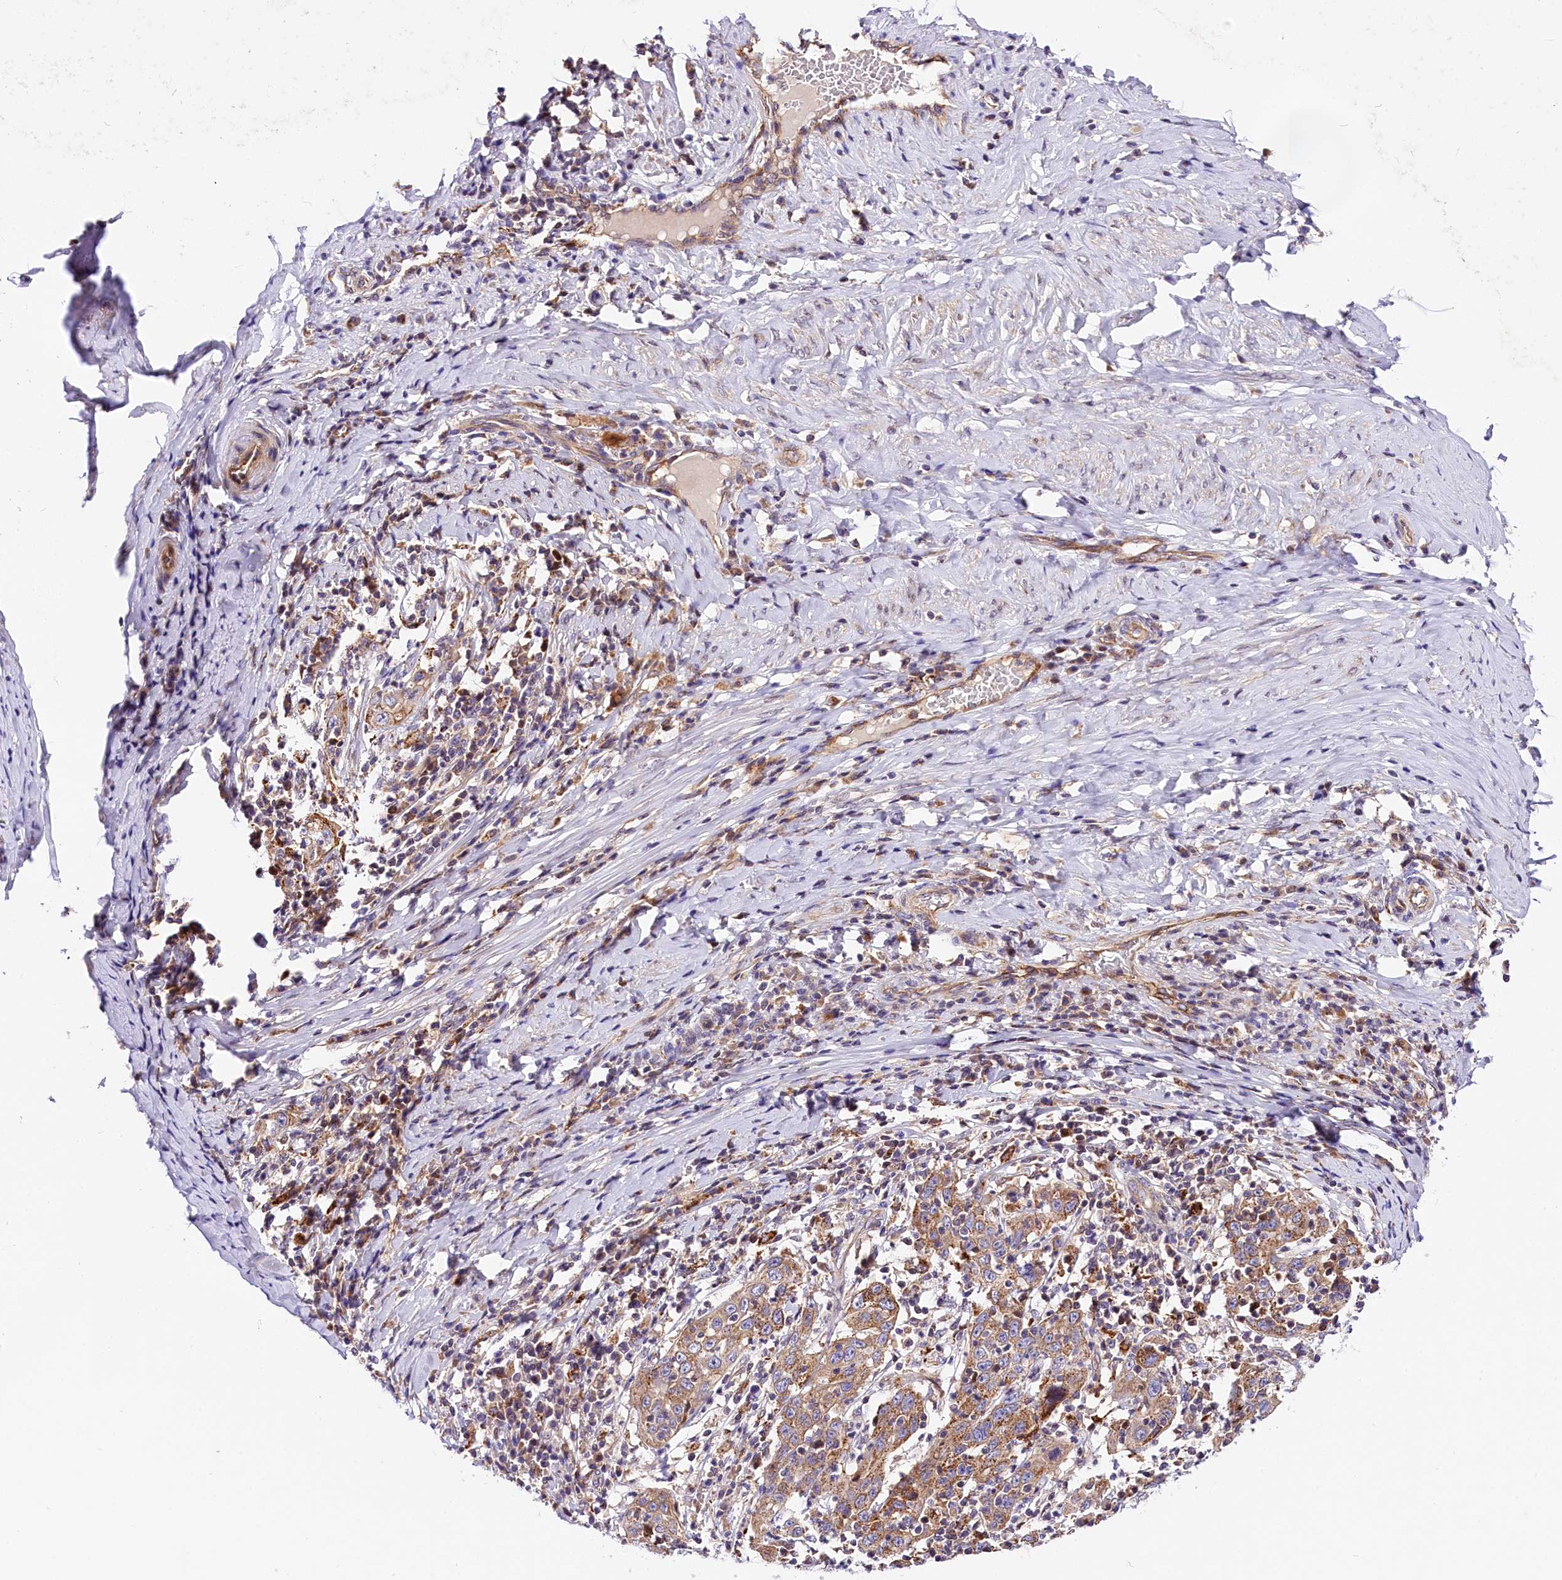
{"staining": {"intensity": "moderate", "quantity": ">75%", "location": "cytoplasmic/membranous"}, "tissue": "cervical cancer", "cell_type": "Tumor cells", "image_type": "cancer", "snomed": [{"axis": "morphology", "description": "Squamous cell carcinoma, NOS"}, {"axis": "topography", "description": "Cervix"}], "caption": "About >75% of tumor cells in cervical cancer (squamous cell carcinoma) exhibit moderate cytoplasmic/membranous protein positivity as visualized by brown immunohistochemical staining.", "gene": "ARMC6", "patient": {"sex": "female", "age": 46}}